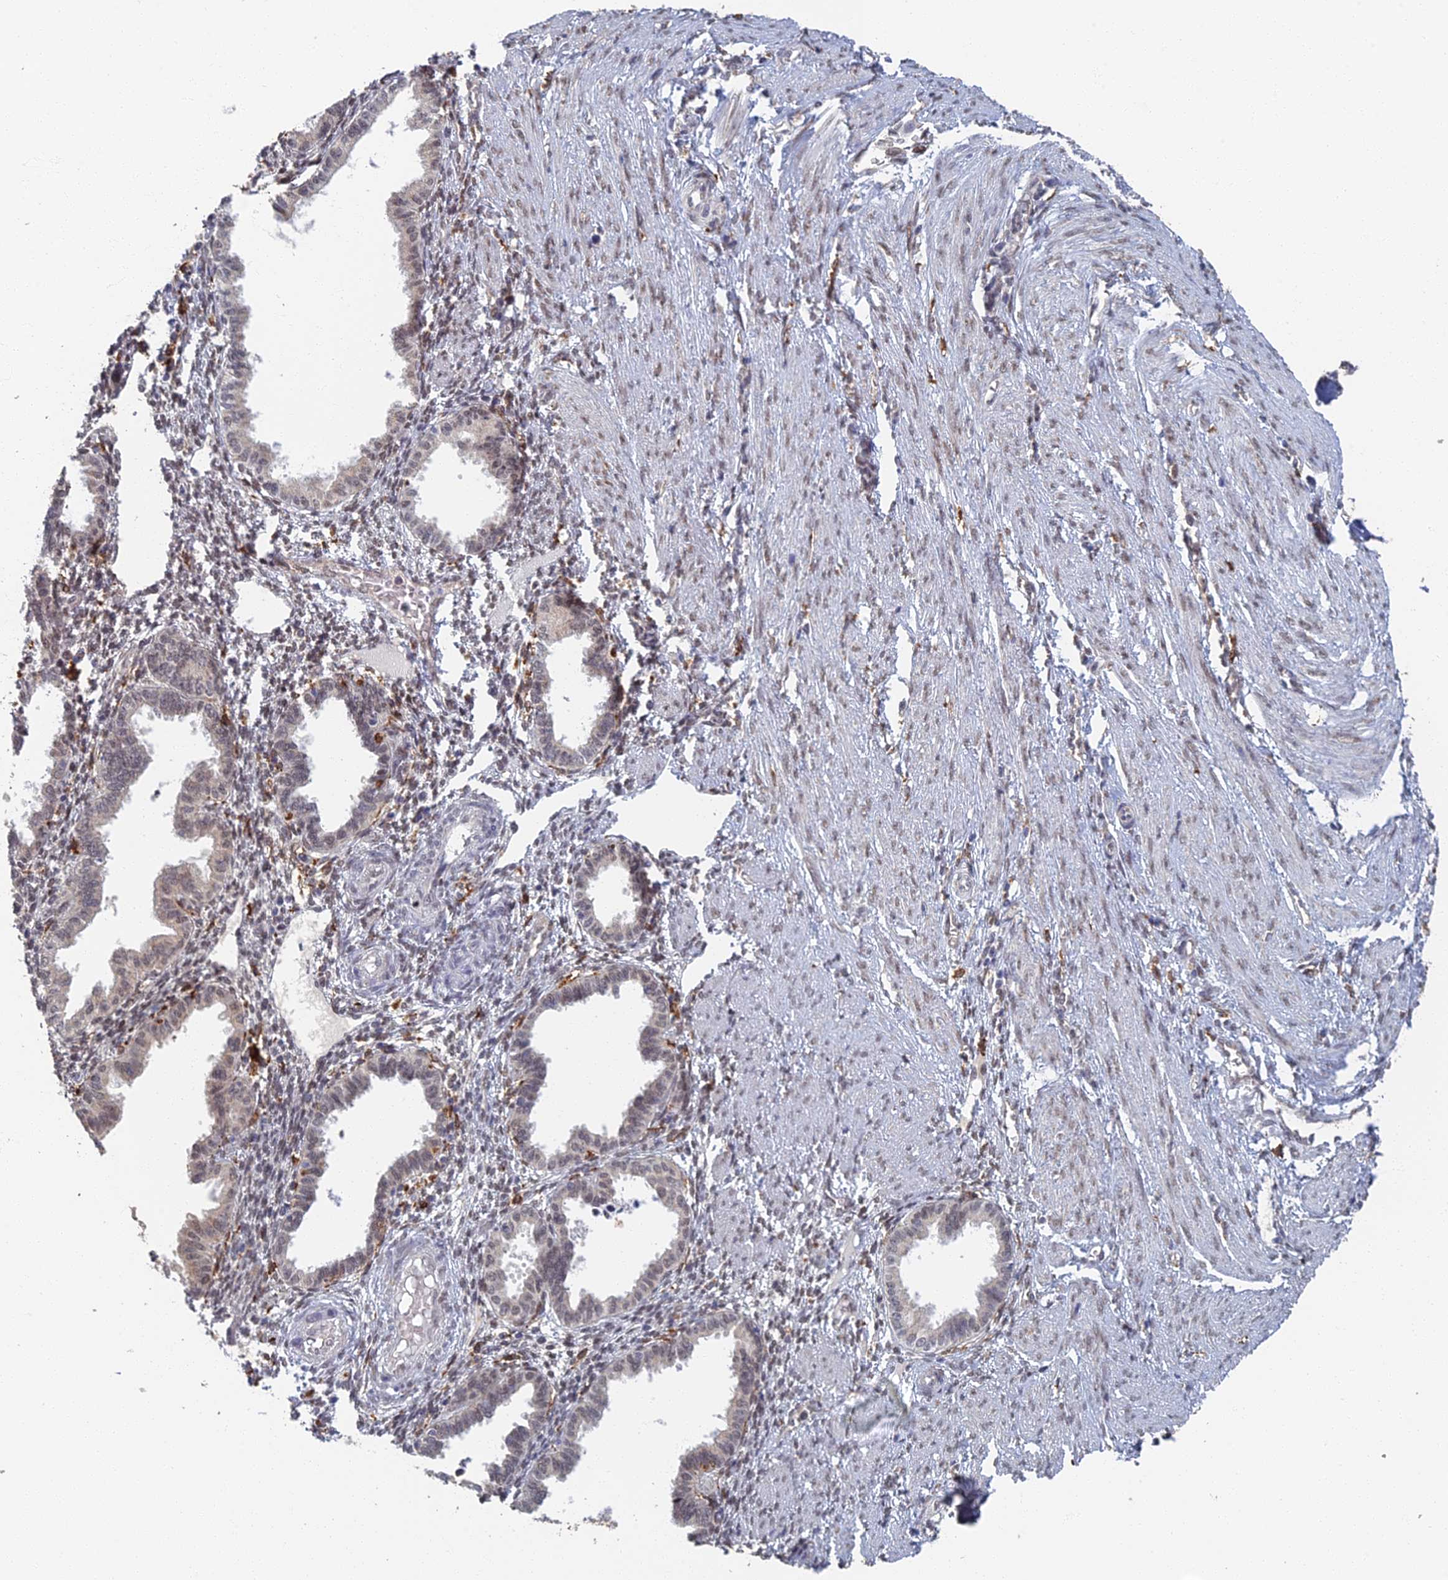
{"staining": {"intensity": "moderate", "quantity": ">75%", "location": "nuclear"}, "tissue": "endometrium", "cell_type": "Cells in endometrial stroma", "image_type": "normal", "snomed": [{"axis": "morphology", "description": "Normal tissue, NOS"}, {"axis": "topography", "description": "Endometrium"}], "caption": "IHC image of benign endometrium: human endometrium stained using immunohistochemistry (IHC) demonstrates medium levels of moderate protein expression localized specifically in the nuclear of cells in endometrial stroma, appearing as a nuclear brown color.", "gene": "GPATCH1", "patient": {"sex": "female", "age": 33}}